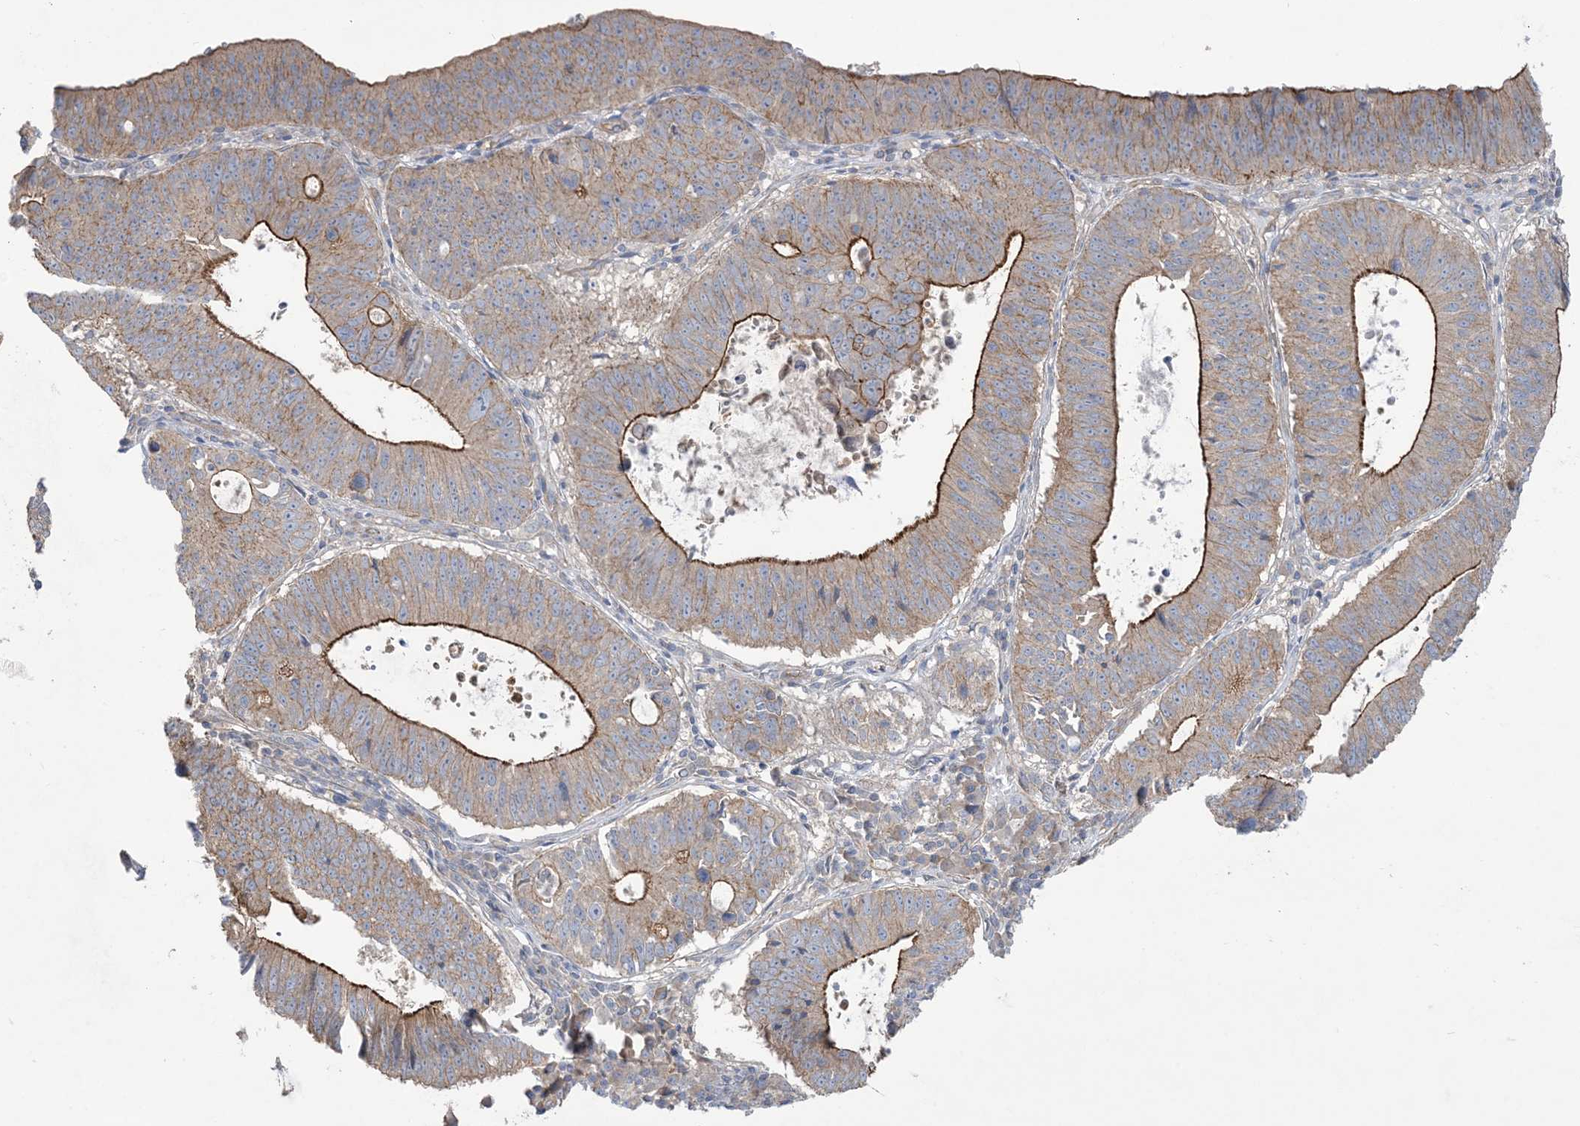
{"staining": {"intensity": "strong", "quantity": "25%-75%", "location": "cytoplasmic/membranous"}, "tissue": "stomach cancer", "cell_type": "Tumor cells", "image_type": "cancer", "snomed": [{"axis": "morphology", "description": "Adenocarcinoma, NOS"}, {"axis": "topography", "description": "Stomach"}], "caption": "Approximately 25%-75% of tumor cells in adenocarcinoma (stomach) display strong cytoplasmic/membranous protein staining as visualized by brown immunohistochemical staining.", "gene": "CCNY", "patient": {"sex": "male", "age": 59}}